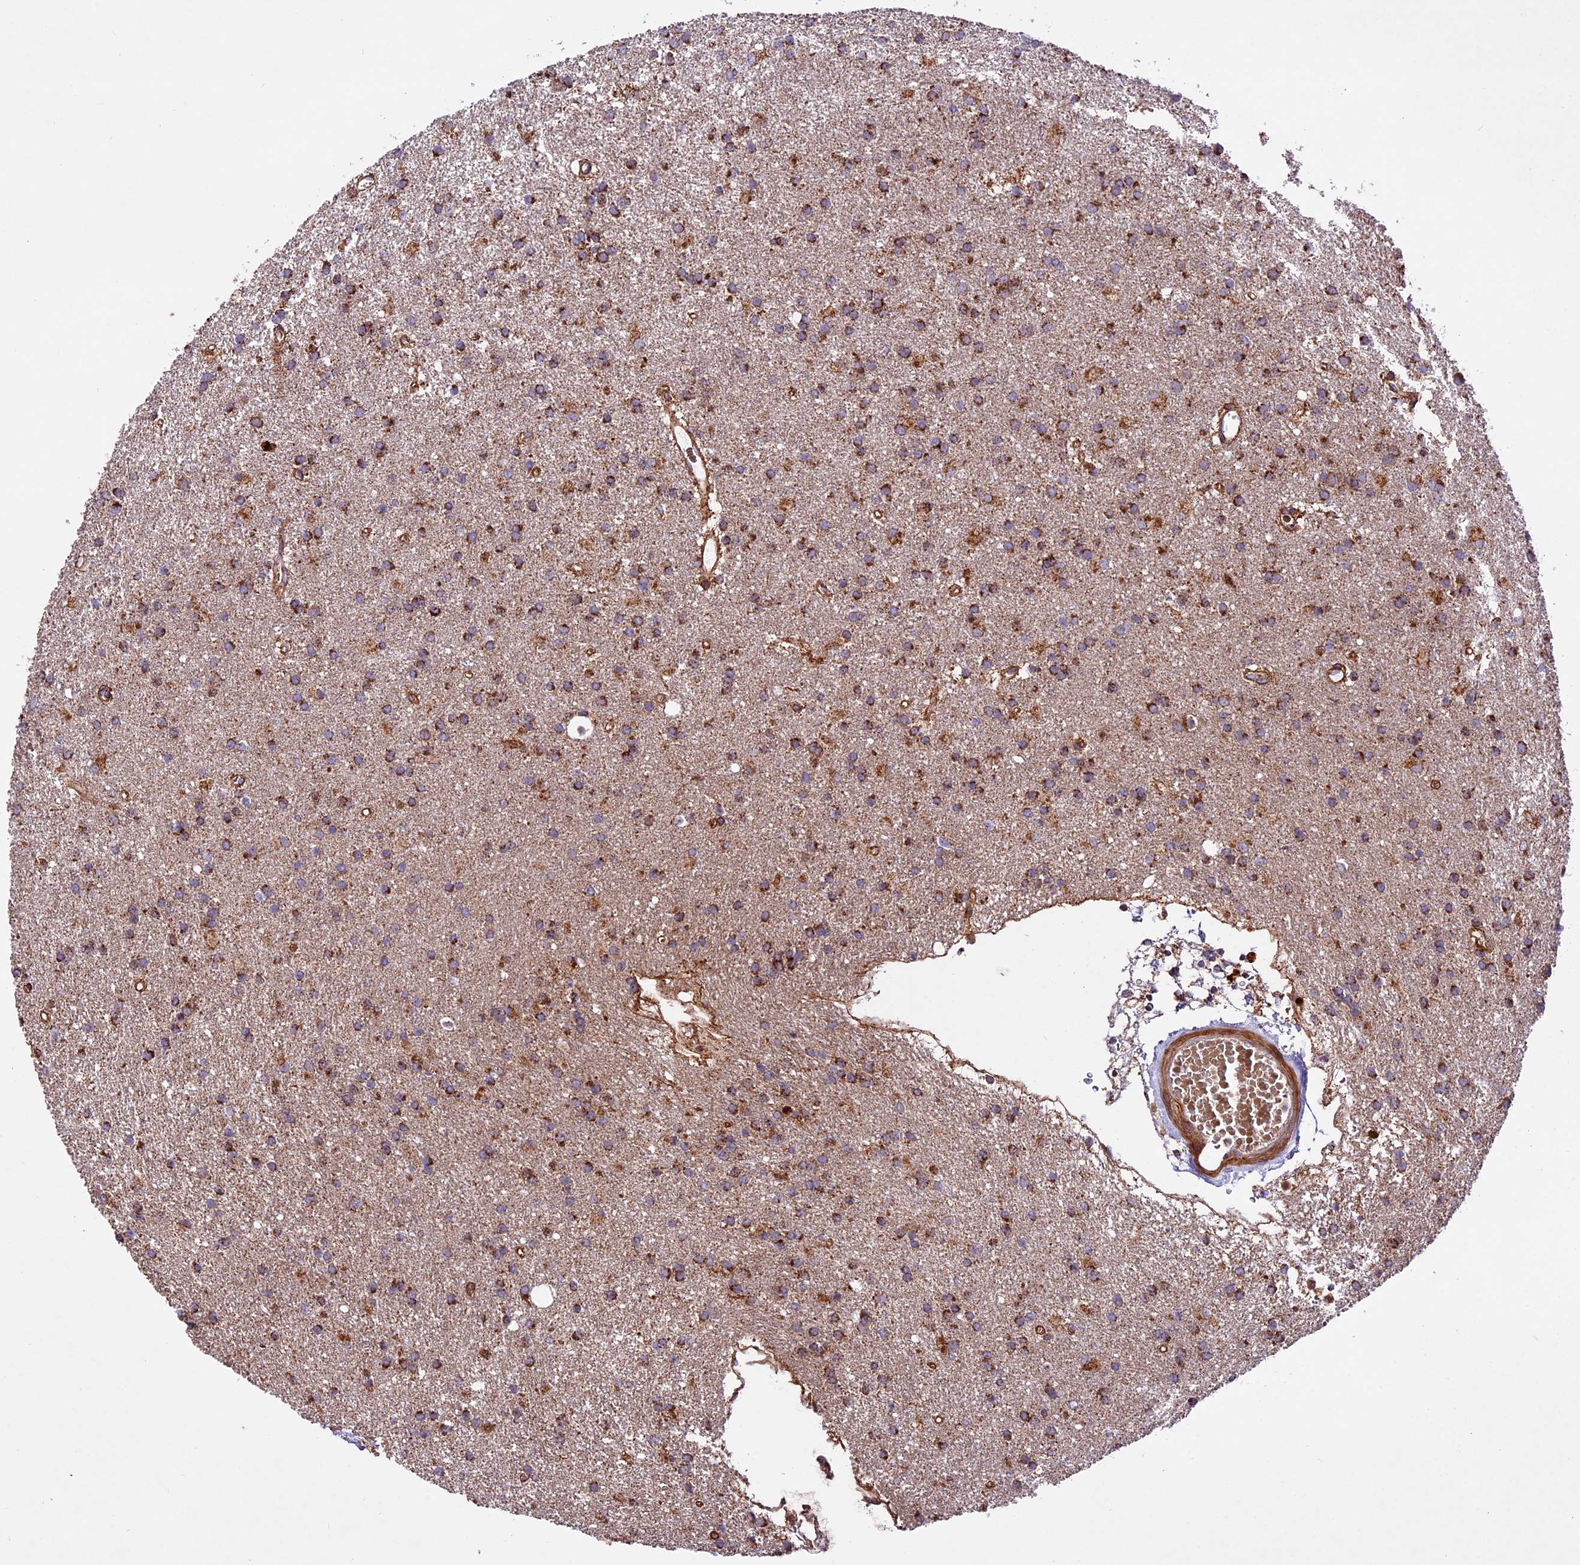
{"staining": {"intensity": "strong", "quantity": ">75%", "location": "cytoplasmic/membranous"}, "tissue": "glioma", "cell_type": "Tumor cells", "image_type": "cancer", "snomed": [{"axis": "morphology", "description": "Glioma, malignant, High grade"}, {"axis": "topography", "description": "Brain"}], "caption": "Human glioma stained for a protein (brown) reveals strong cytoplasmic/membranous positive positivity in about >75% of tumor cells.", "gene": "NDUFA8", "patient": {"sex": "male", "age": 77}}